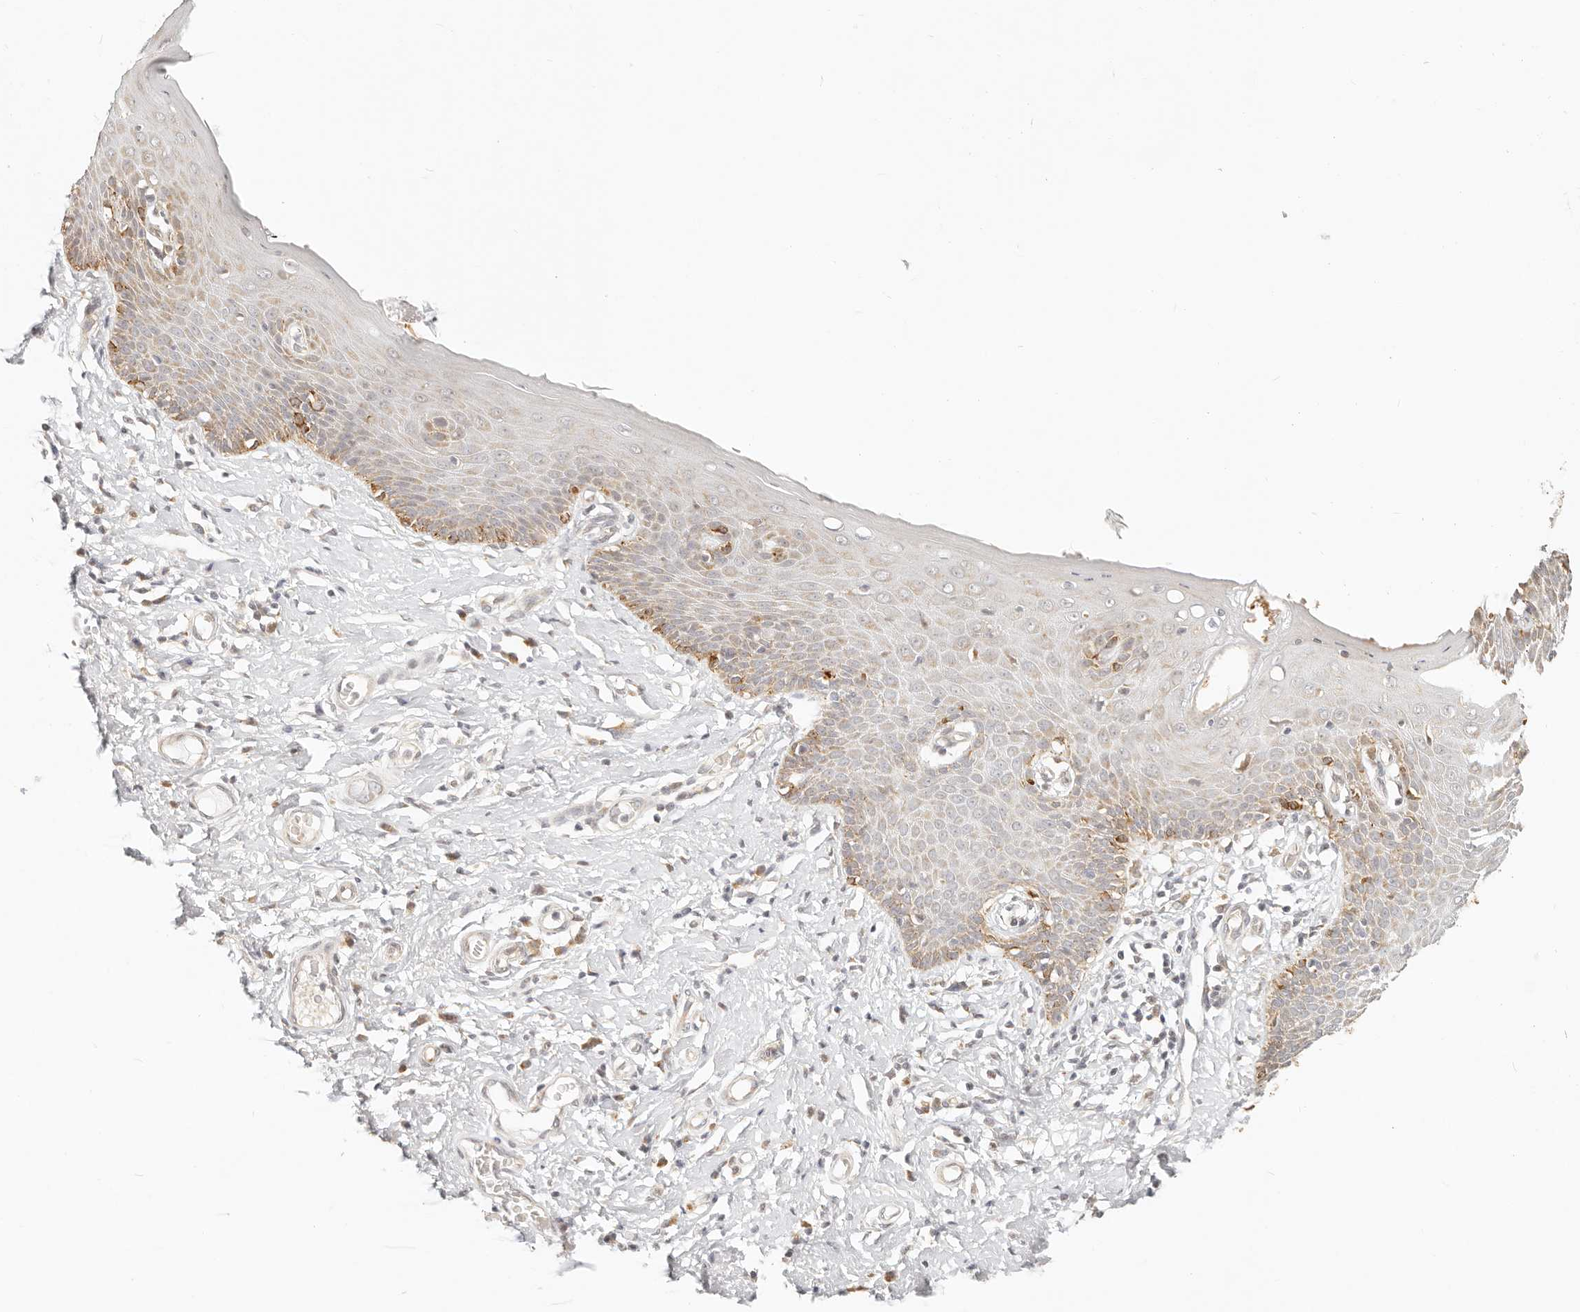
{"staining": {"intensity": "moderate", "quantity": "25%-75%", "location": "cytoplasmic/membranous"}, "tissue": "skin", "cell_type": "Epidermal cells", "image_type": "normal", "snomed": [{"axis": "morphology", "description": "Normal tissue, NOS"}, {"axis": "topography", "description": "Vulva"}], "caption": "This image demonstrates immunohistochemistry (IHC) staining of normal human skin, with medium moderate cytoplasmic/membranous positivity in about 25%-75% of epidermal cells.", "gene": "FAM20B", "patient": {"sex": "female", "age": 66}}